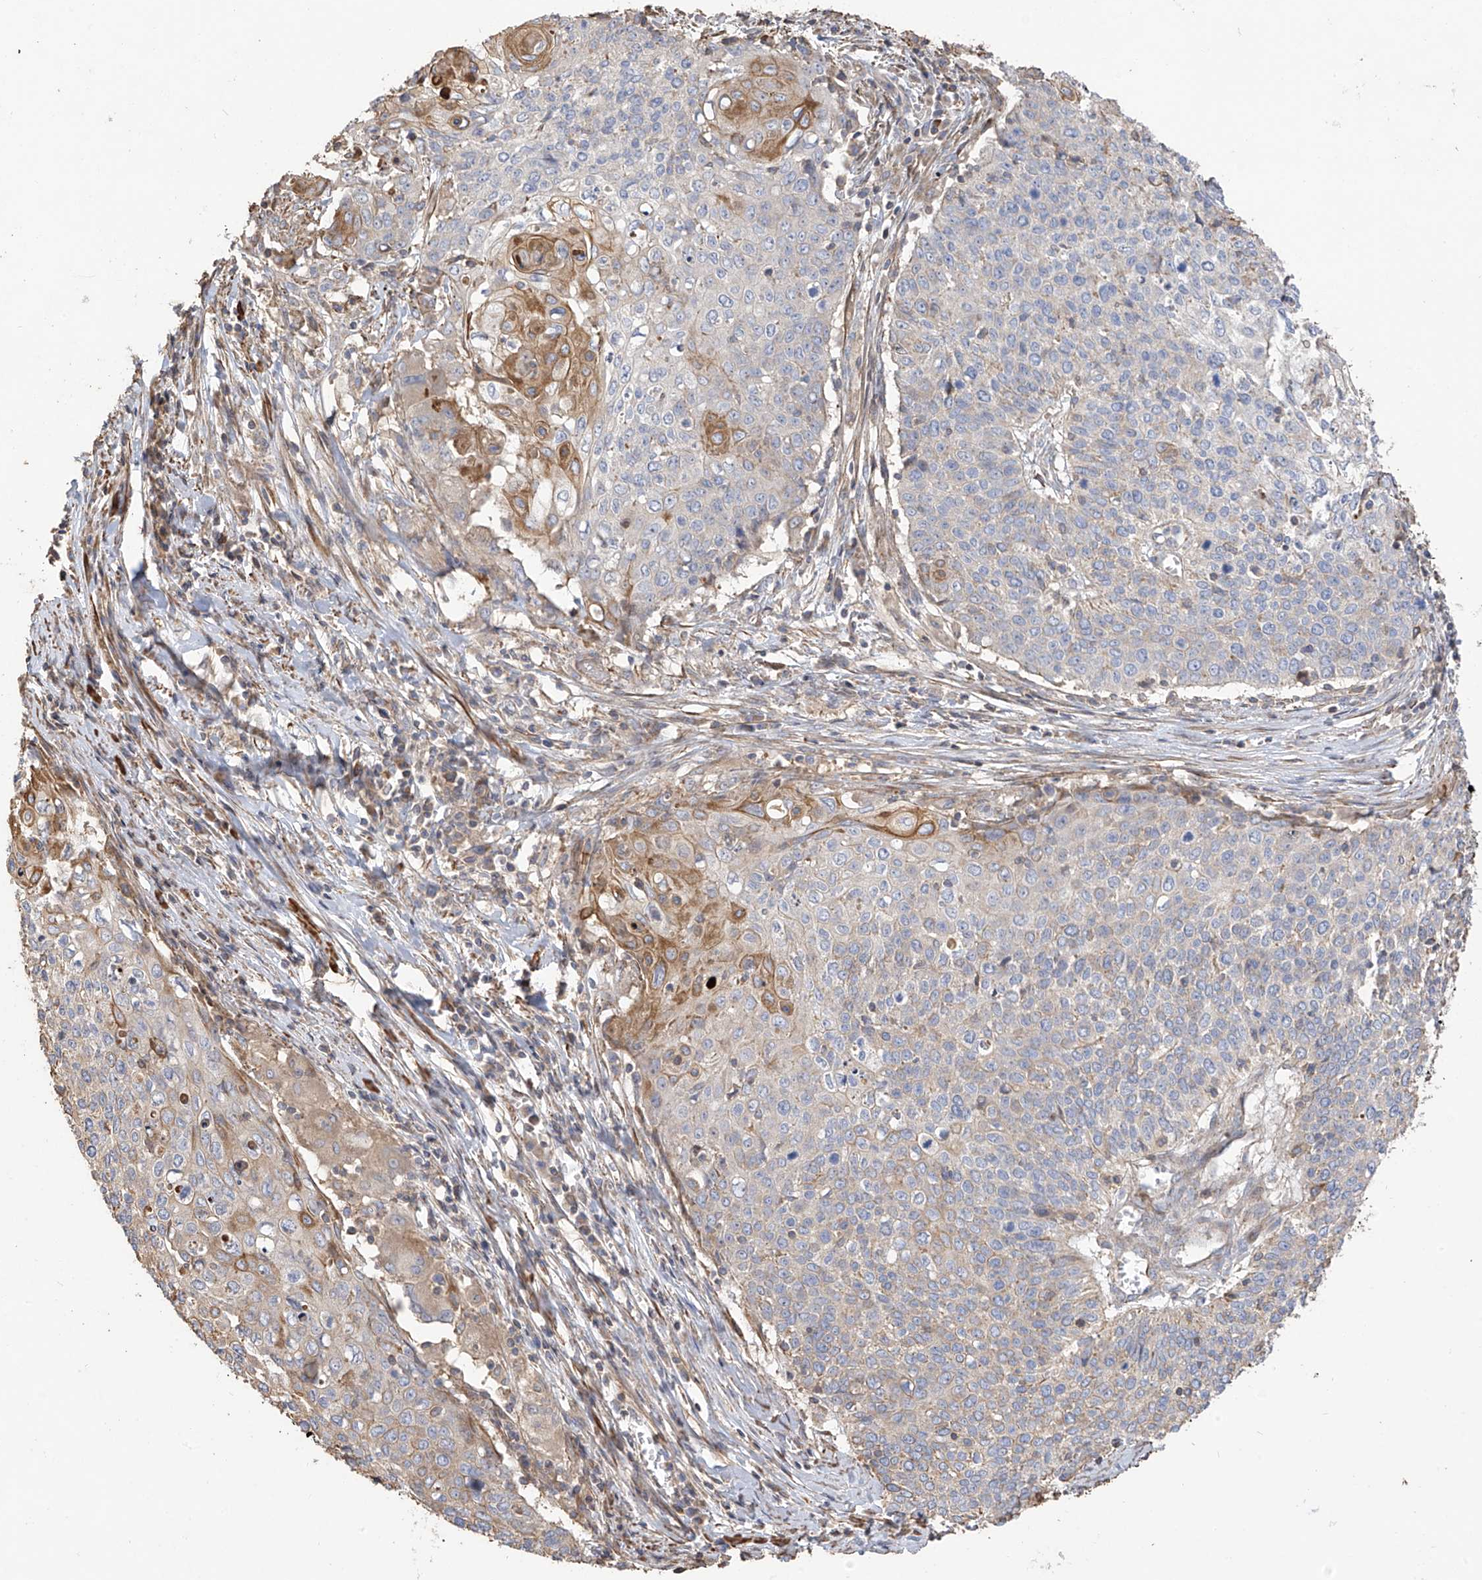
{"staining": {"intensity": "moderate", "quantity": "<25%", "location": "cytoplasmic/membranous"}, "tissue": "cervical cancer", "cell_type": "Tumor cells", "image_type": "cancer", "snomed": [{"axis": "morphology", "description": "Squamous cell carcinoma, NOS"}, {"axis": "topography", "description": "Cervix"}], "caption": "Protein analysis of cervical cancer (squamous cell carcinoma) tissue exhibits moderate cytoplasmic/membranous expression in approximately <25% of tumor cells.", "gene": "SLC43A3", "patient": {"sex": "female", "age": 39}}